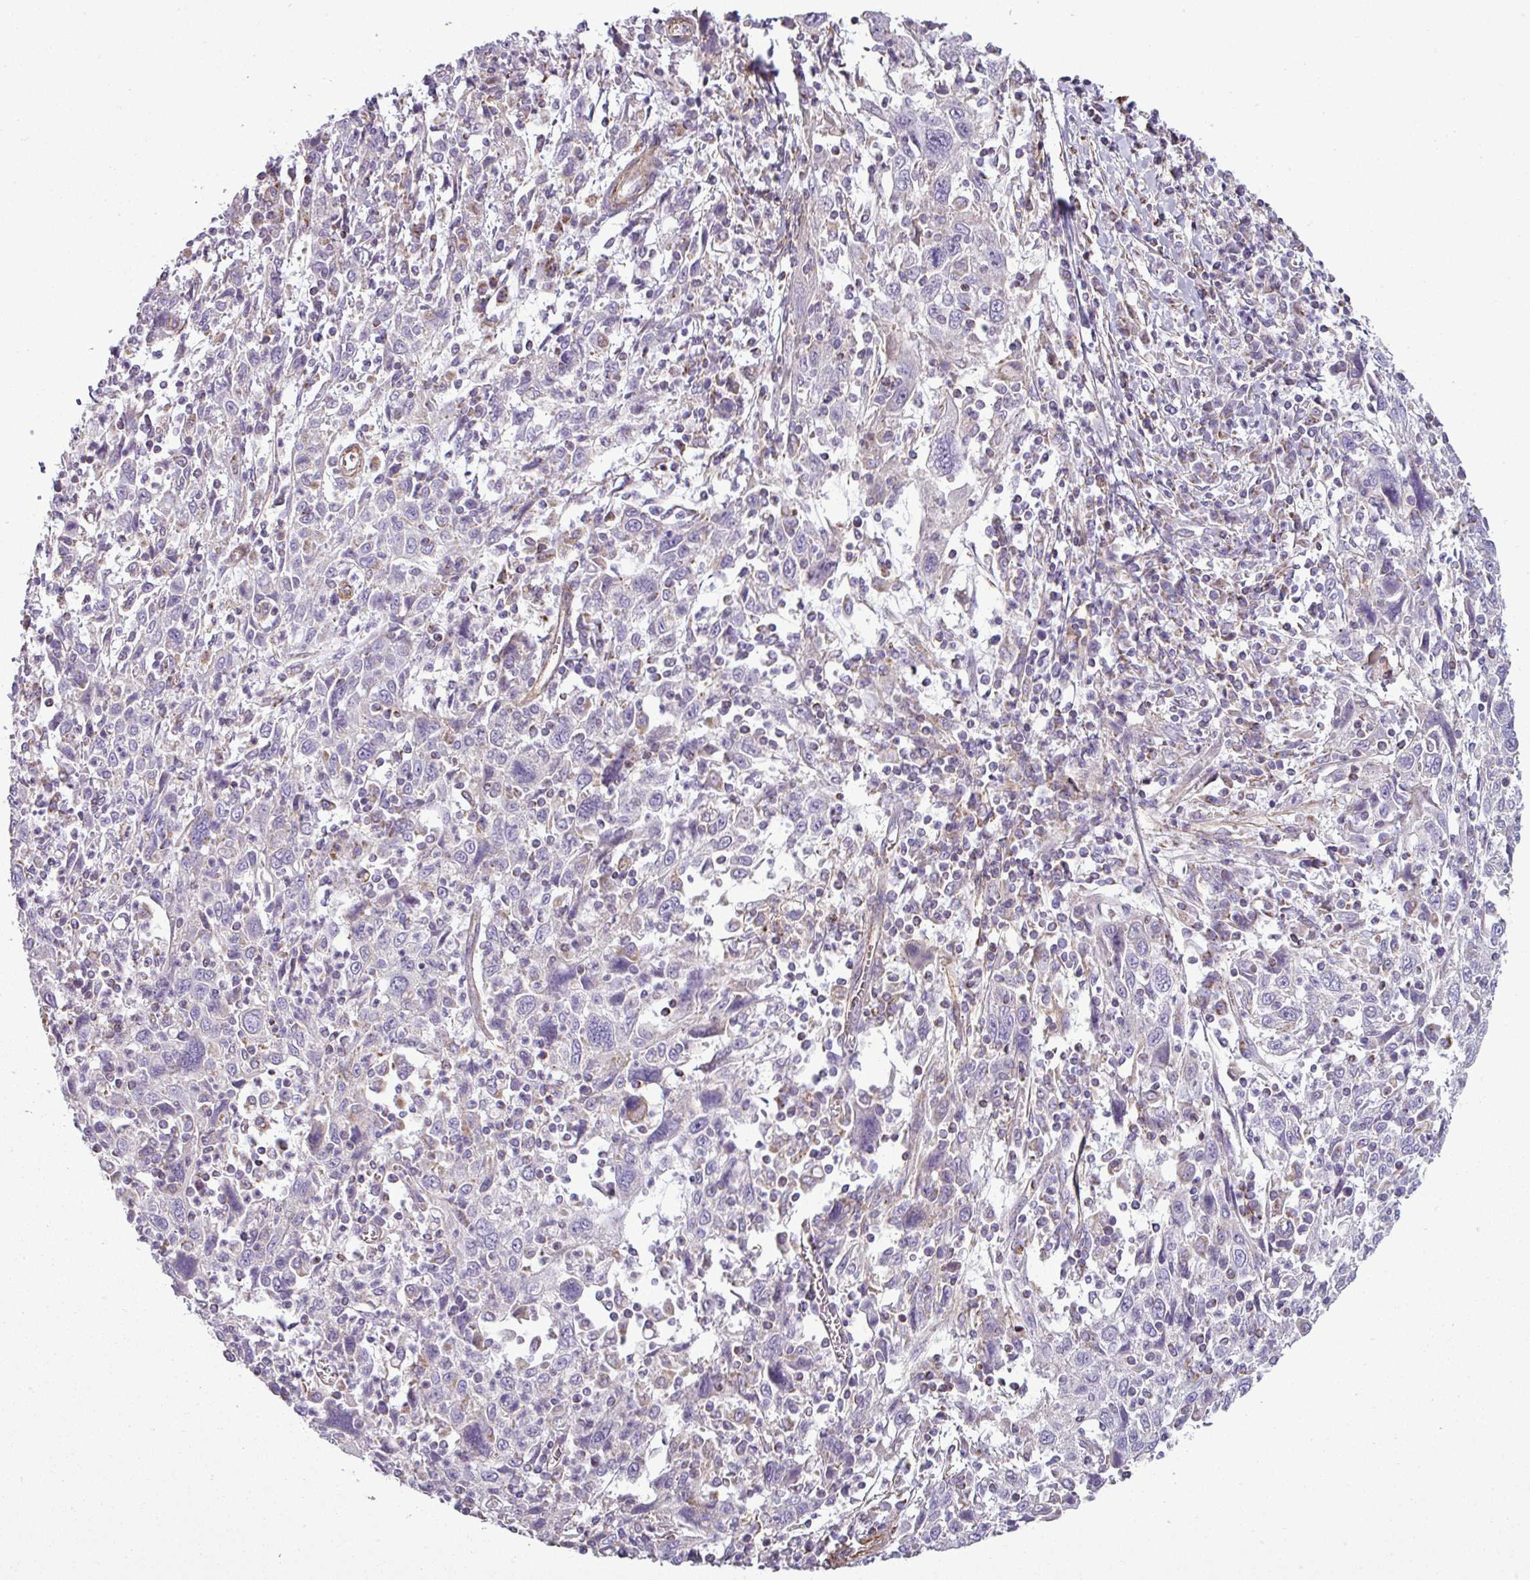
{"staining": {"intensity": "negative", "quantity": "none", "location": "none"}, "tissue": "cervical cancer", "cell_type": "Tumor cells", "image_type": "cancer", "snomed": [{"axis": "morphology", "description": "Squamous cell carcinoma, NOS"}, {"axis": "topography", "description": "Cervix"}], "caption": "A histopathology image of cervical cancer (squamous cell carcinoma) stained for a protein demonstrates no brown staining in tumor cells.", "gene": "BTN2A2", "patient": {"sex": "female", "age": 46}}